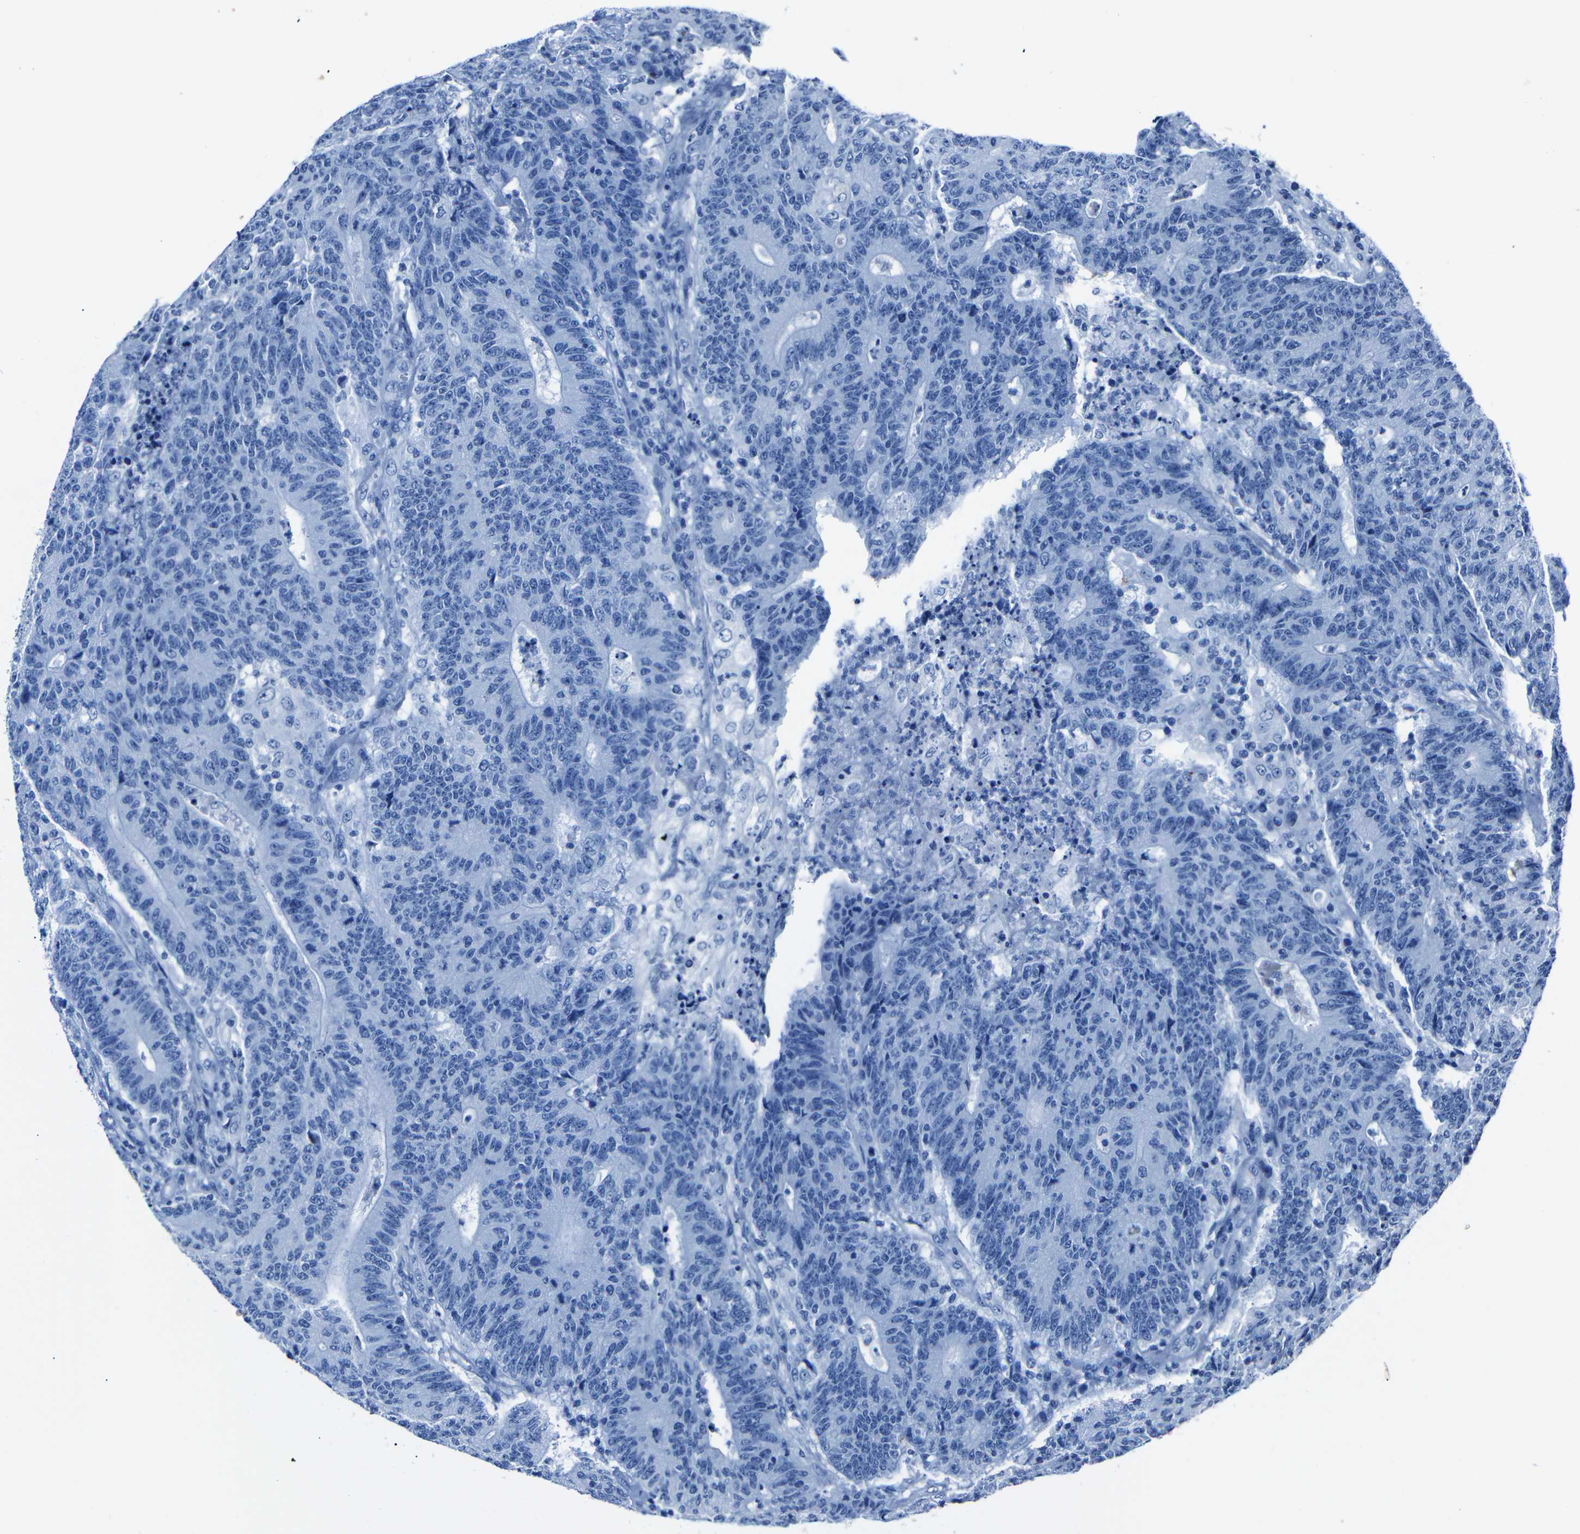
{"staining": {"intensity": "negative", "quantity": "none", "location": "none"}, "tissue": "colorectal cancer", "cell_type": "Tumor cells", "image_type": "cancer", "snomed": [{"axis": "morphology", "description": "Normal tissue, NOS"}, {"axis": "morphology", "description": "Adenocarcinoma, NOS"}, {"axis": "topography", "description": "Colon"}], "caption": "The IHC histopathology image has no significant expression in tumor cells of colorectal cancer (adenocarcinoma) tissue.", "gene": "CLDN11", "patient": {"sex": "female", "age": 75}}